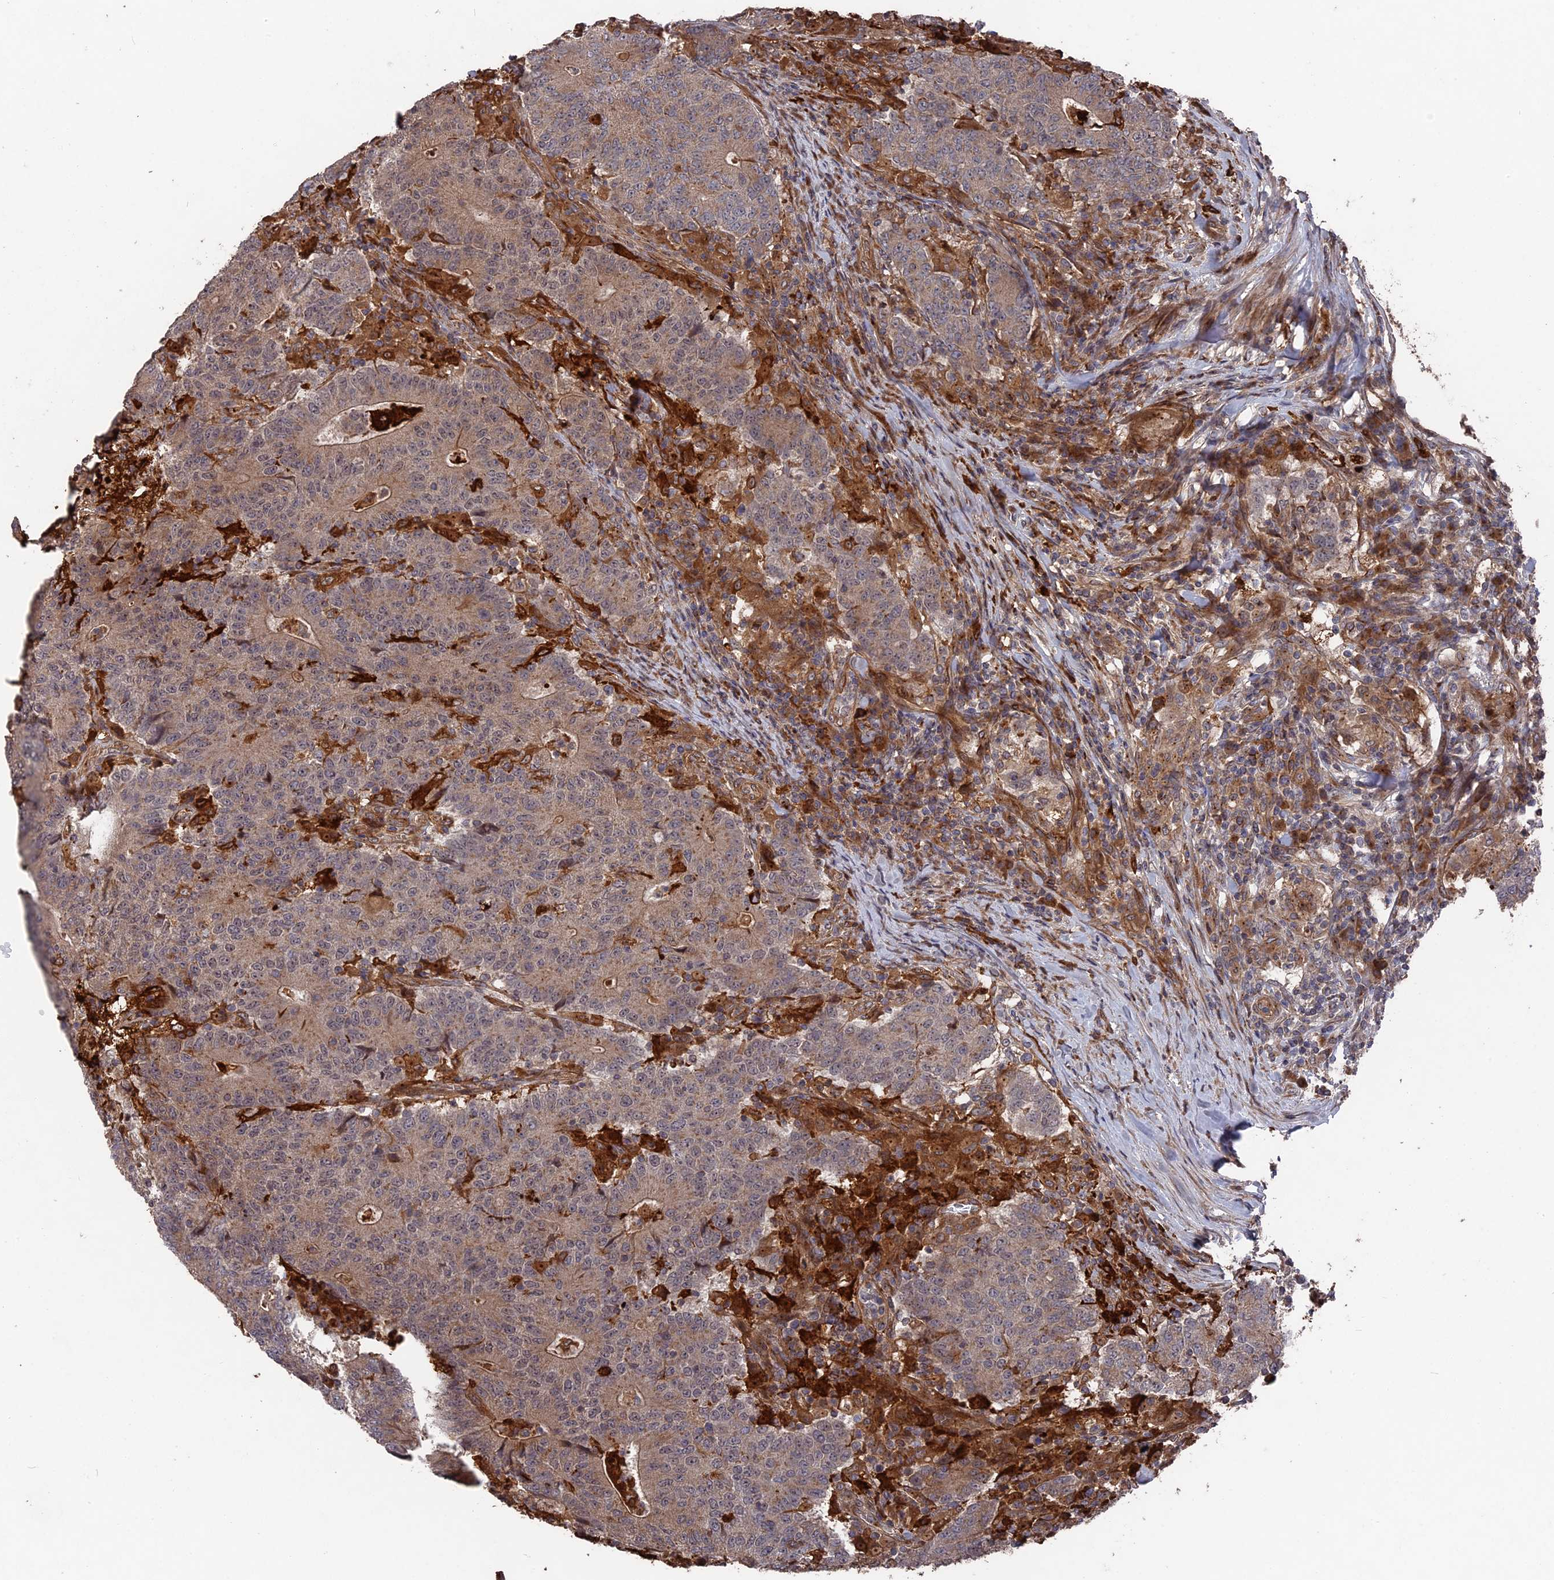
{"staining": {"intensity": "weak", "quantity": "25%-75%", "location": "cytoplasmic/membranous"}, "tissue": "colorectal cancer", "cell_type": "Tumor cells", "image_type": "cancer", "snomed": [{"axis": "morphology", "description": "Adenocarcinoma, NOS"}, {"axis": "topography", "description": "Colon"}], "caption": "The histopathology image exhibits a brown stain indicating the presence of a protein in the cytoplasmic/membranous of tumor cells in adenocarcinoma (colorectal). (DAB = brown stain, brightfield microscopy at high magnification).", "gene": "DEF8", "patient": {"sex": "female", "age": 75}}